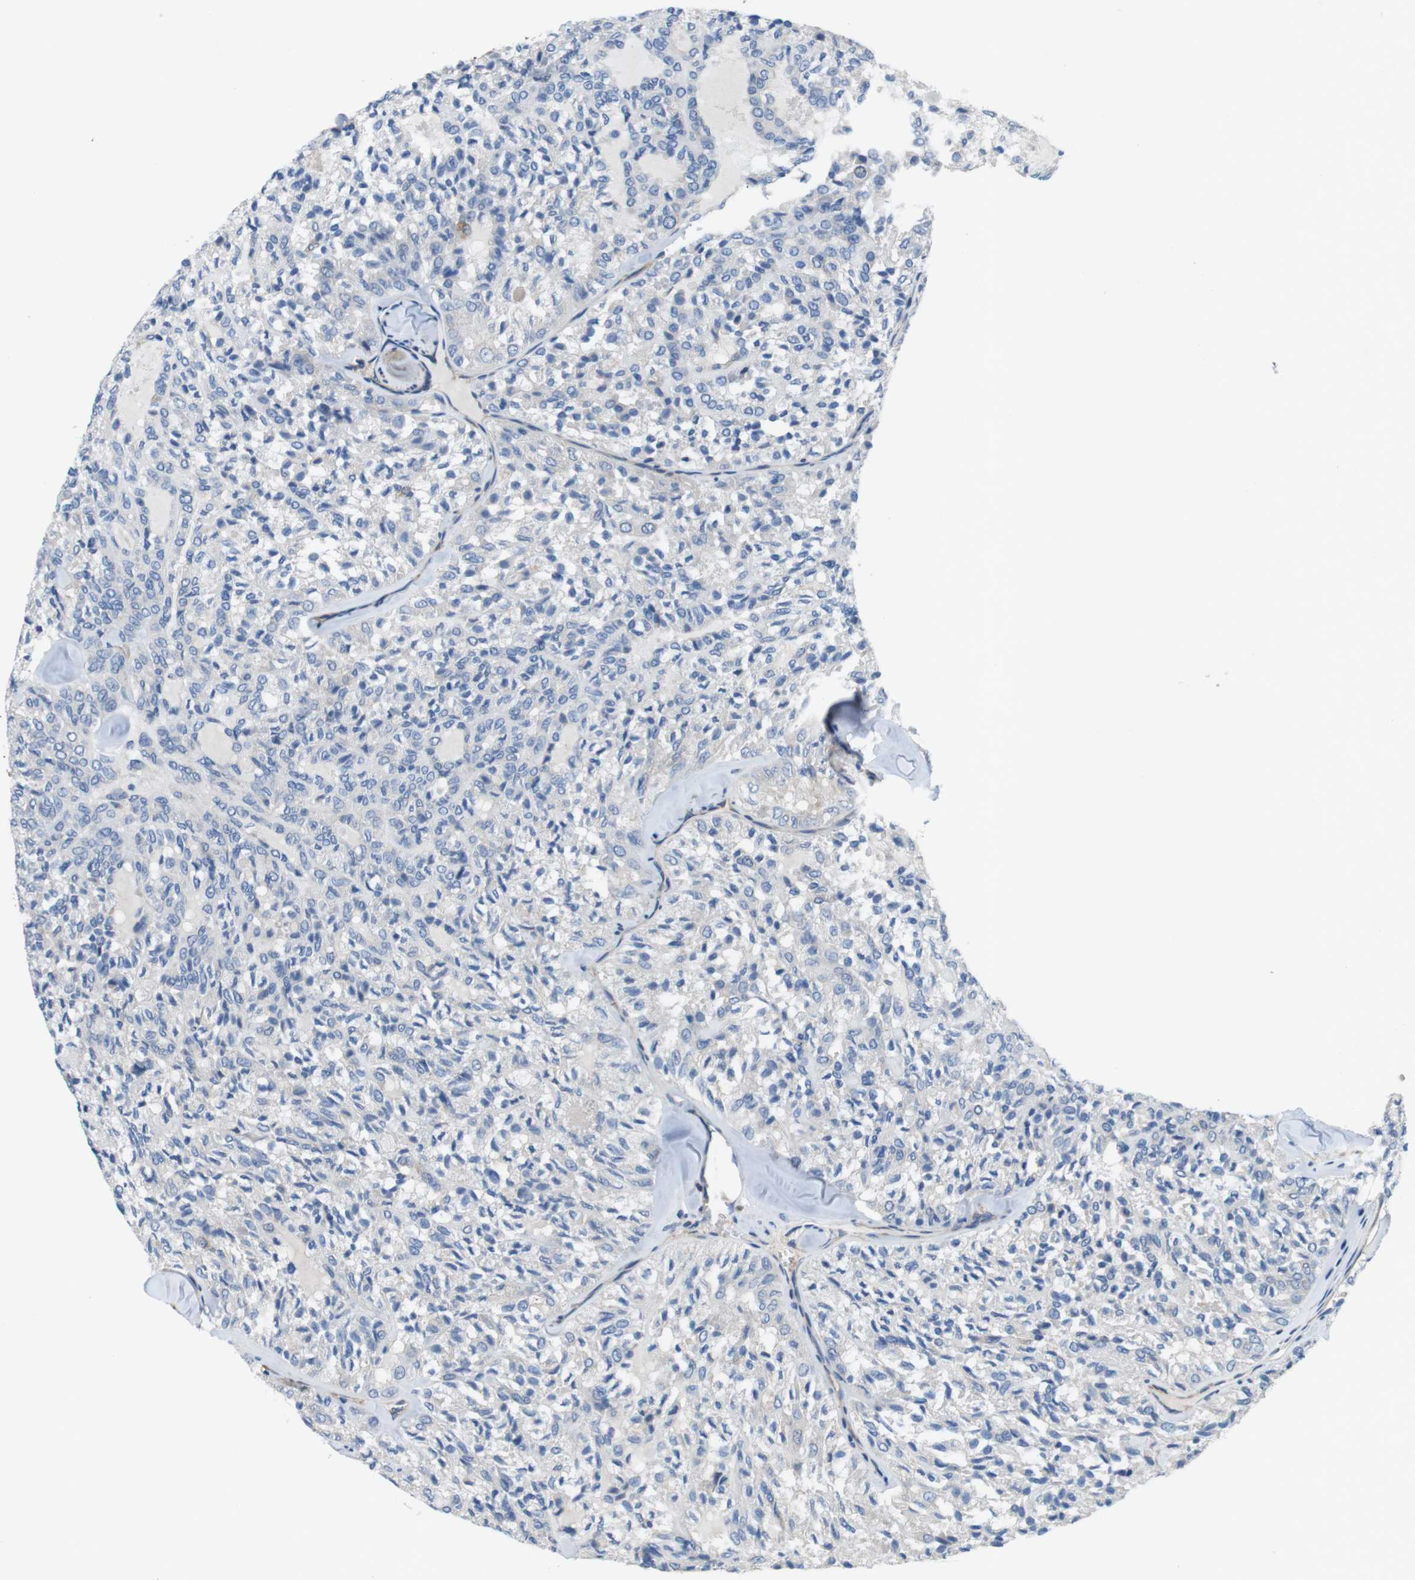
{"staining": {"intensity": "negative", "quantity": "none", "location": "none"}, "tissue": "thyroid cancer", "cell_type": "Tumor cells", "image_type": "cancer", "snomed": [{"axis": "morphology", "description": "Follicular adenoma carcinoma, NOS"}, {"axis": "topography", "description": "Thyroid gland"}], "caption": "IHC of thyroid cancer reveals no staining in tumor cells.", "gene": "DCLK1", "patient": {"sex": "male", "age": 75}}